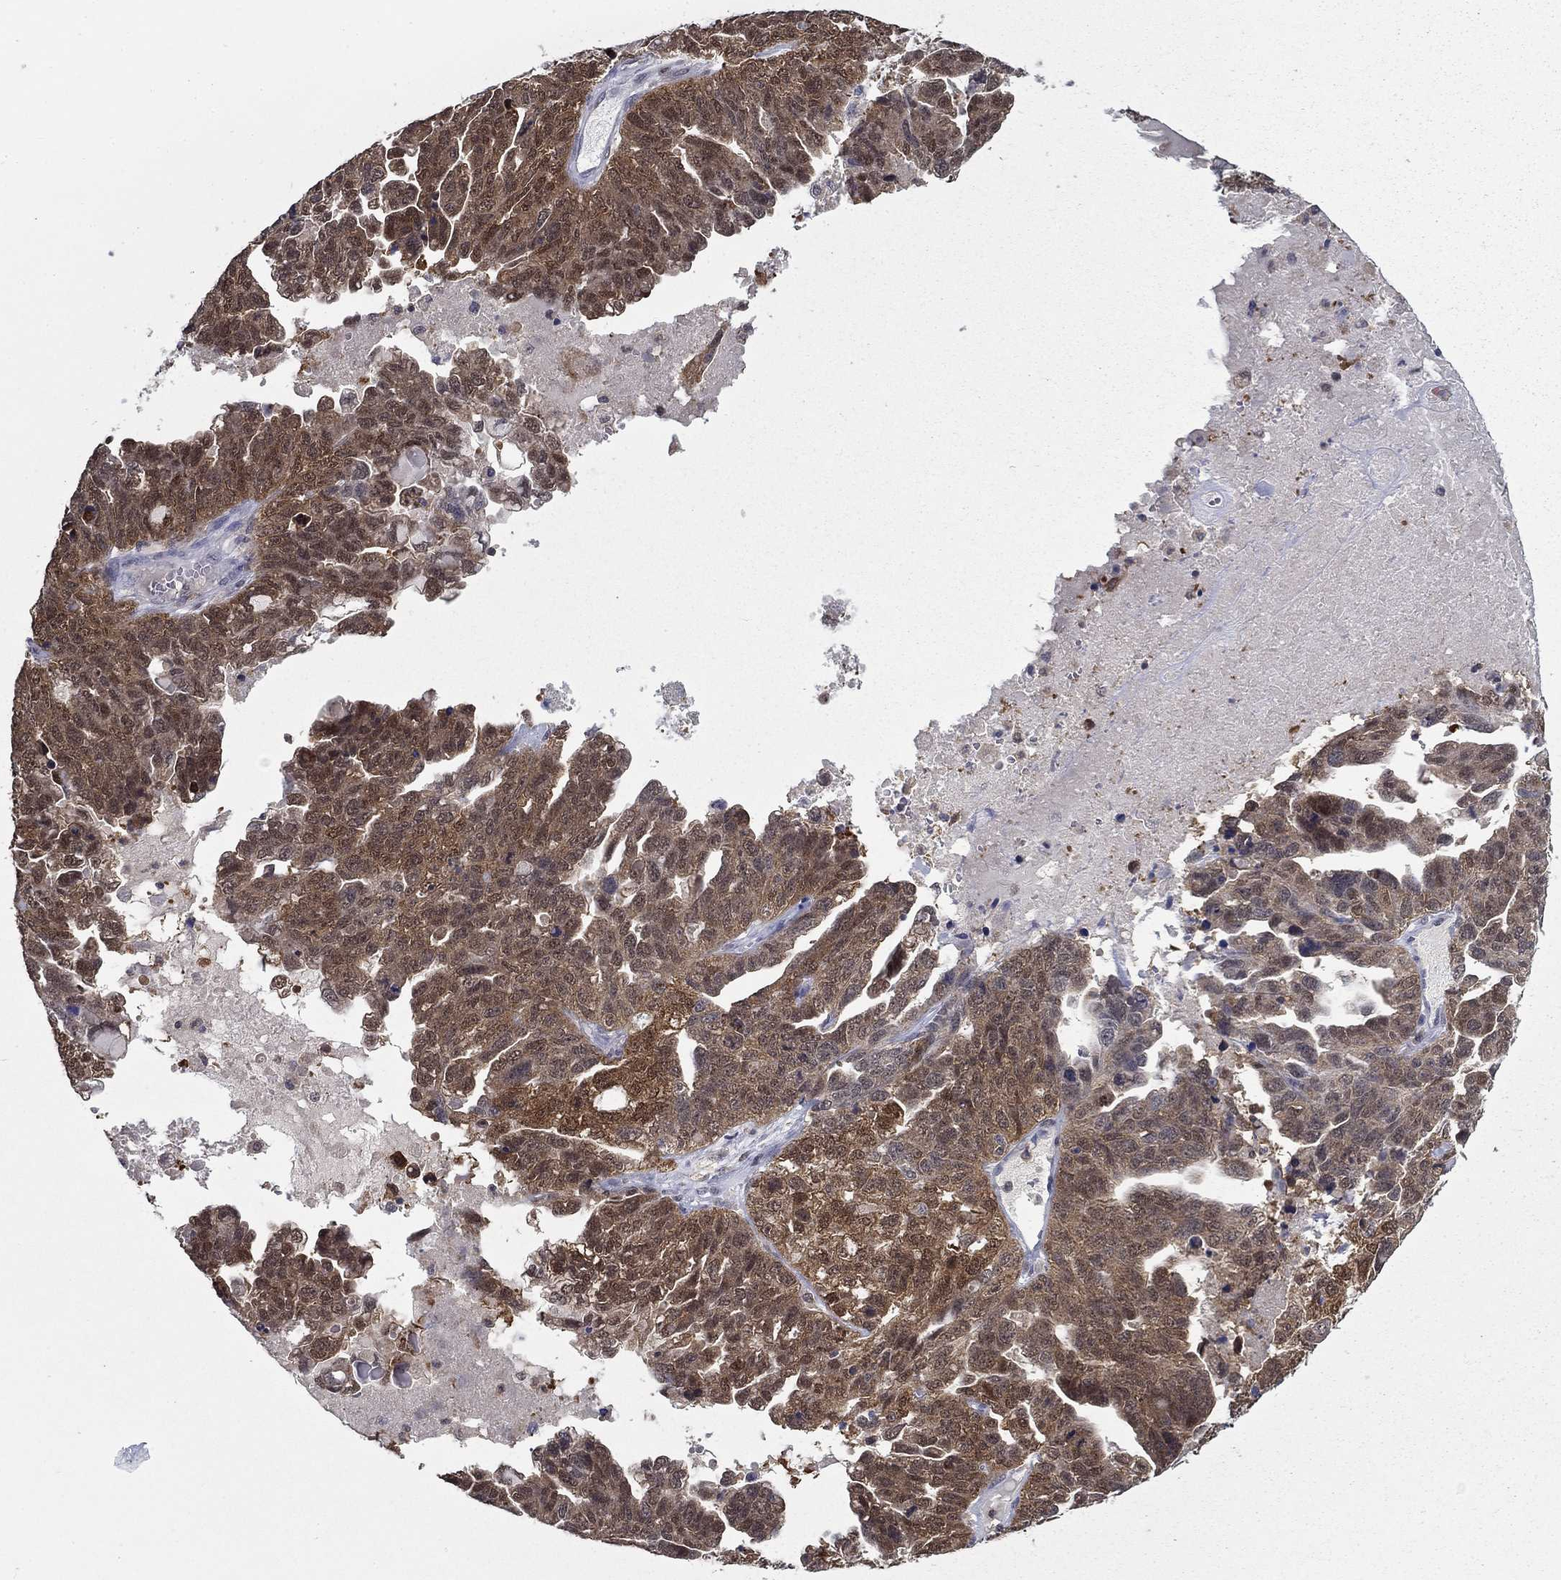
{"staining": {"intensity": "moderate", "quantity": ">75%", "location": "cytoplasmic/membranous"}, "tissue": "ovarian cancer", "cell_type": "Tumor cells", "image_type": "cancer", "snomed": [{"axis": "morphology", "description": "Cystadenocarcinoma, serous, NOS"}, {"axis": "topography", "description": "Ovary"}], "caption": "IHC of ovarian cancer demonstrates medium levels of moderate cytoplasmic/membranous positivity in about >75% of tumor cells.", "gene": "NIT2", "patient": {"sex": "female", "age": 71}}